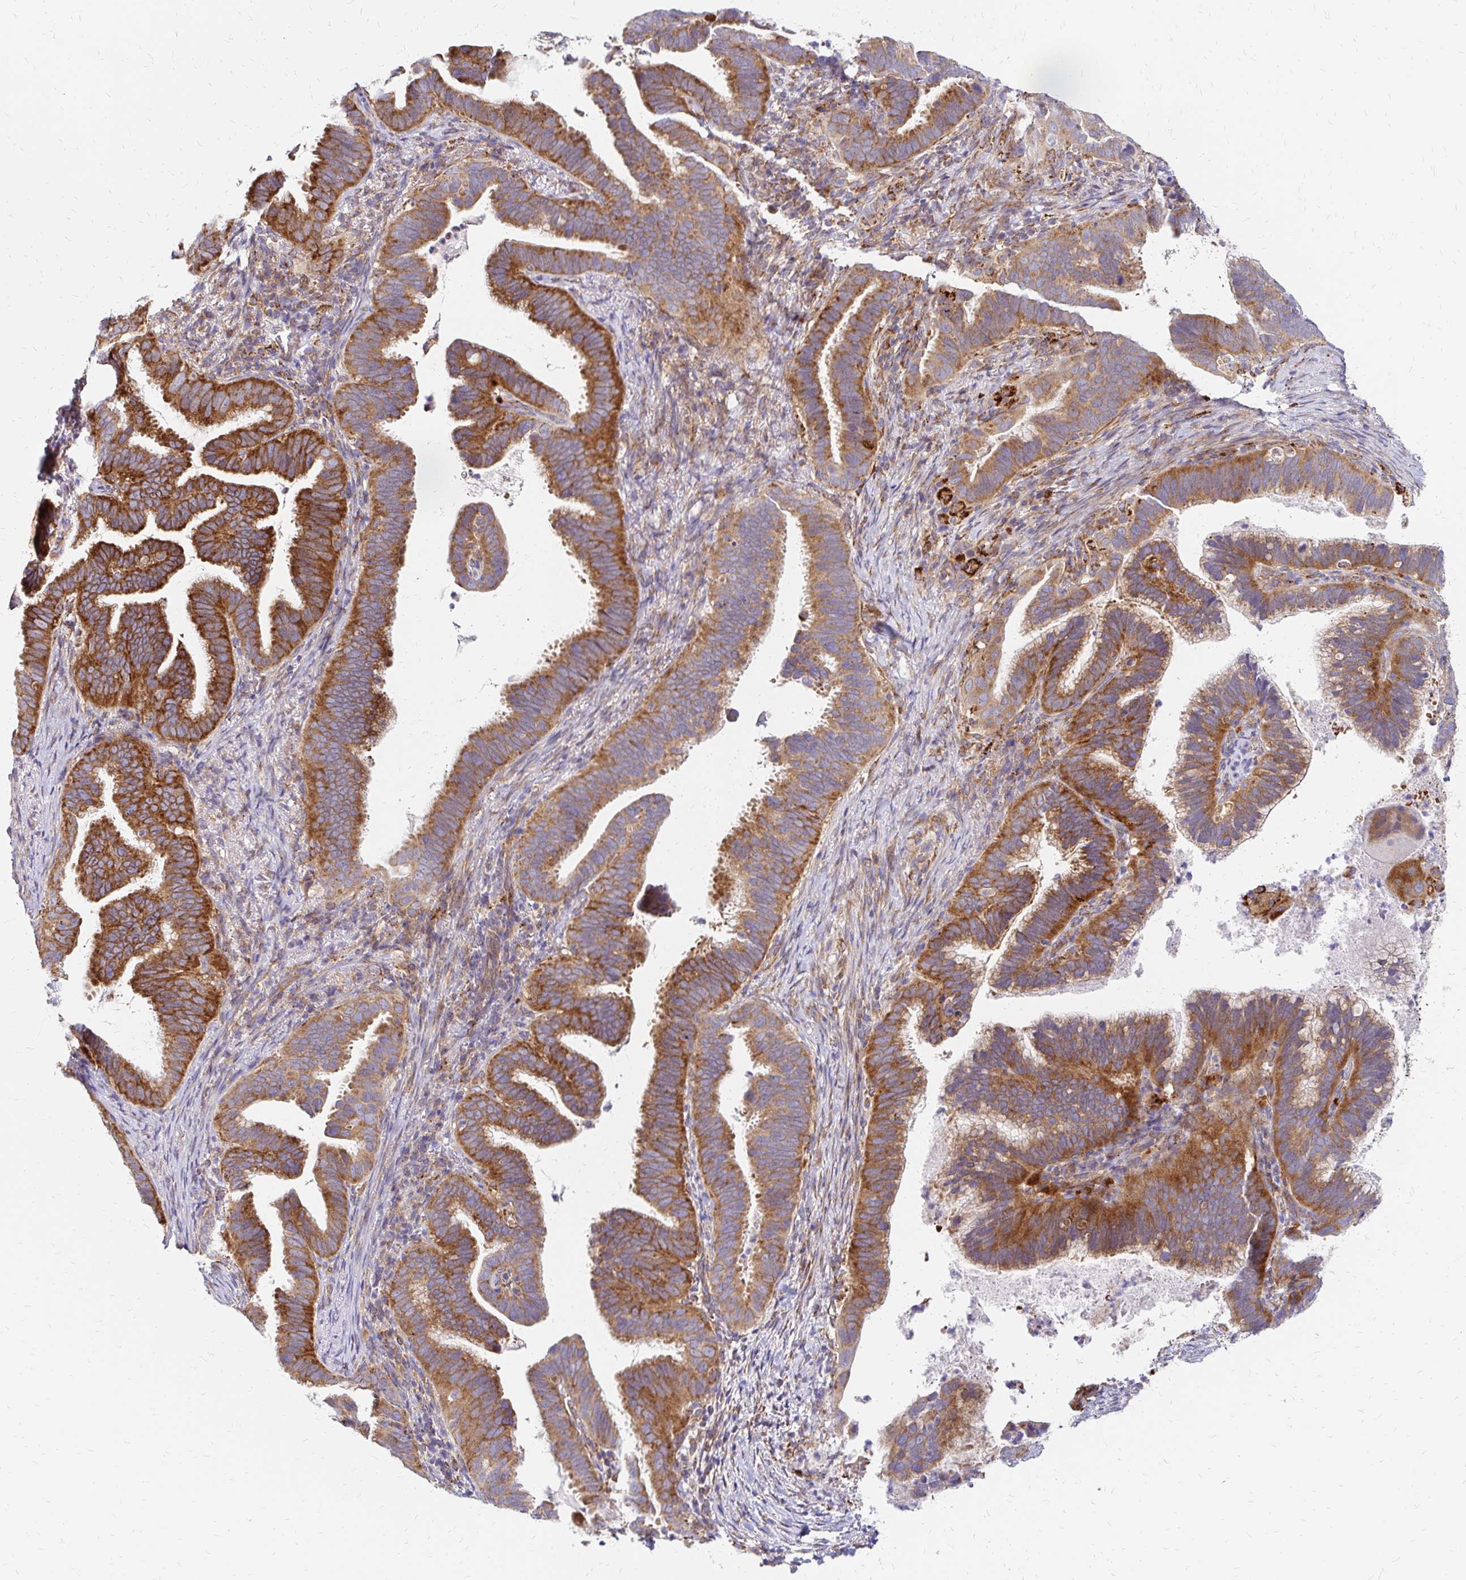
{"staining": {"intensity": "moderate", "quantity": ">75%", "location": "cytoplasmic/membranous"}, "tissue": "cervical cancer", "cell_type": "Tumor cells", "image_type": "cancer", "snomed": [{"axis": "morphology", "description": "Adenocarcinoma, NOS"}, {"axis": "topography", "description": "Cervix"}], "caption": "Human cervical cancer stained with a protein marker shows moderate staining in tumor cells.", "gene": "IDUA", "patient": {"sex": "female", "age": 61}}